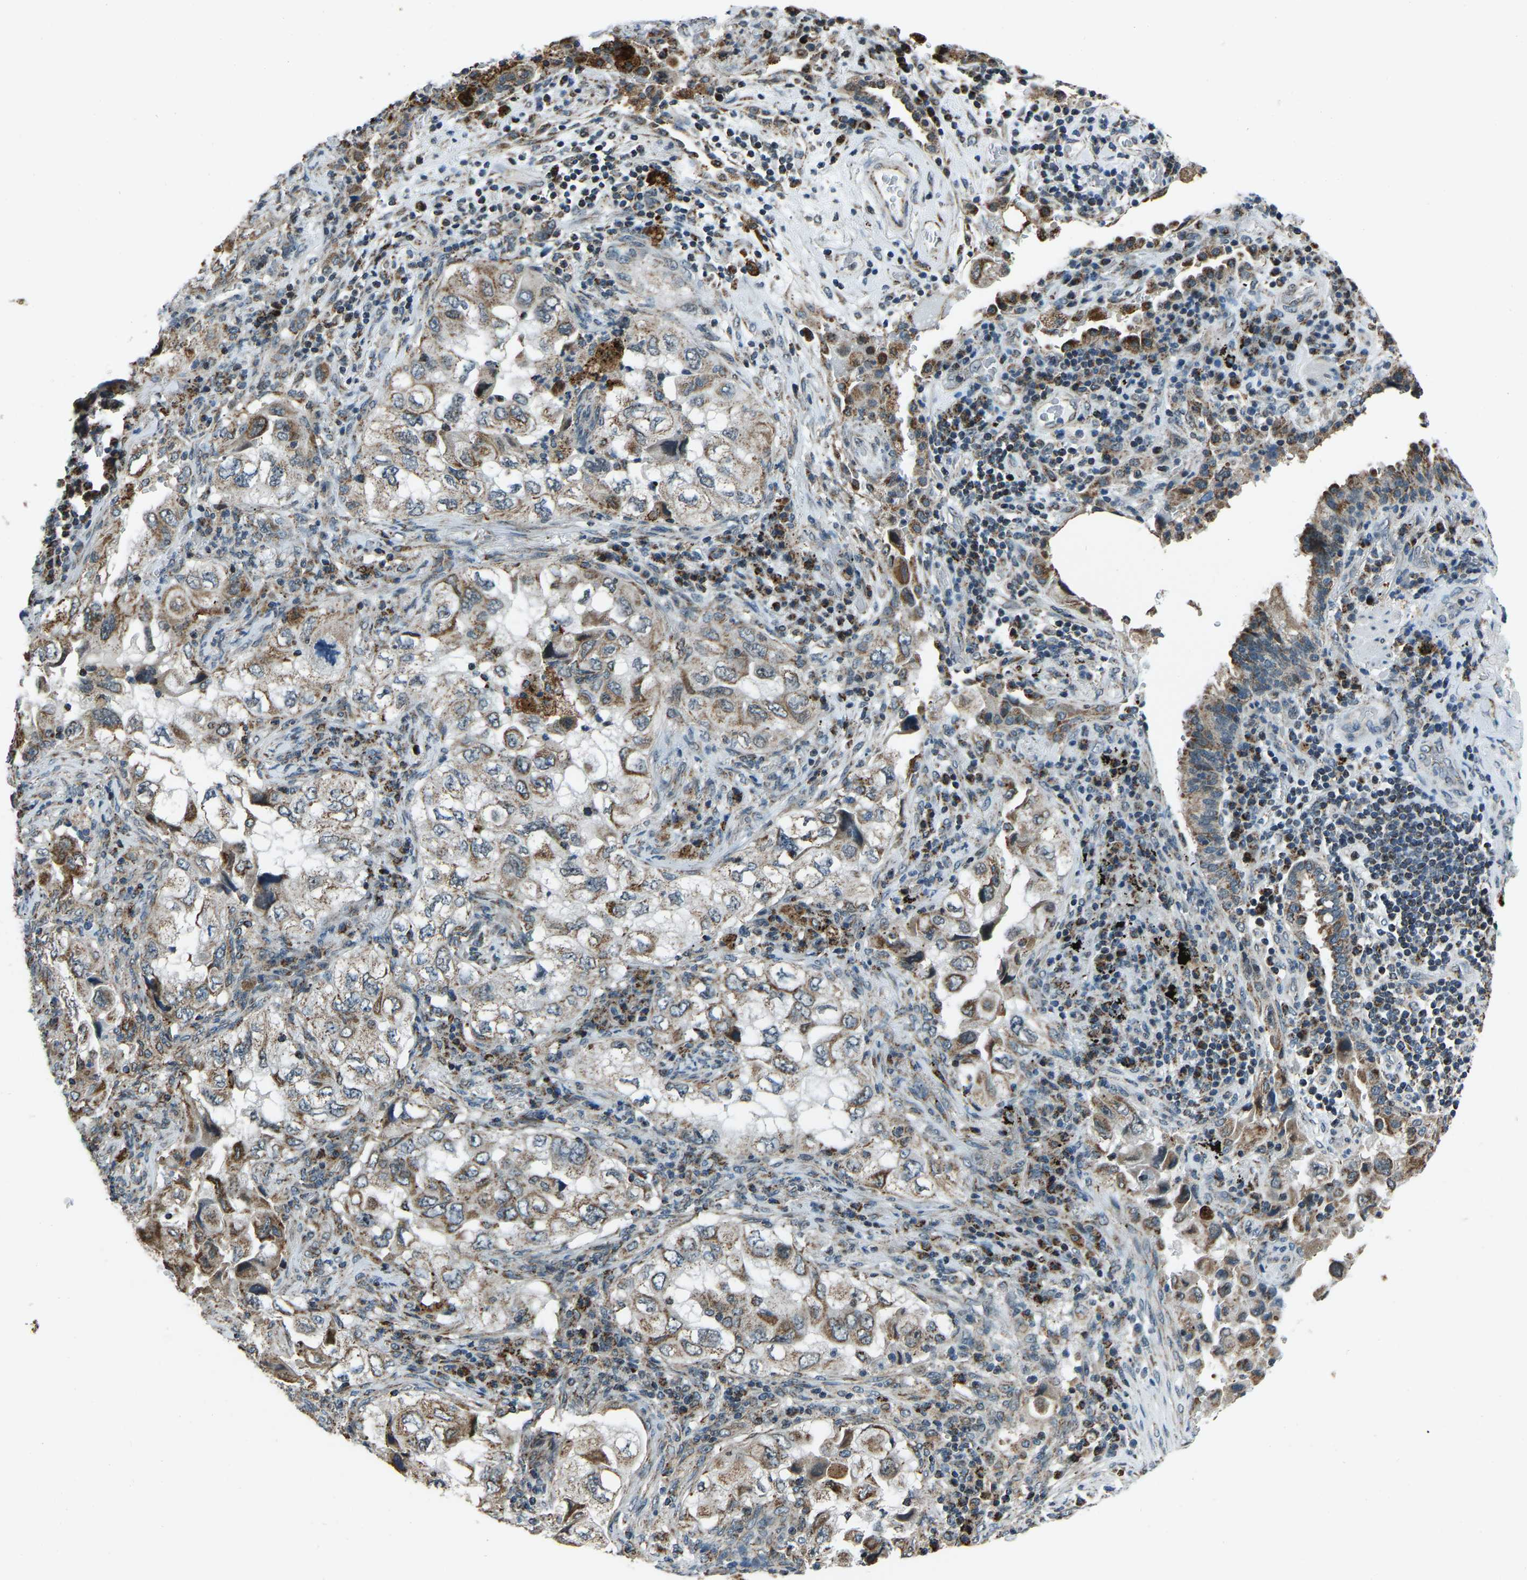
{"staining": {"intensity": "moderate", "quantity": ">75%", "location": "cytoplasmic/membranous"}, "tissue": "lung cancer", "cell_type": "Tumor cells", "image_type": "cancer", "snomed": [{"axis": "morphology", "description": "Adenocarcinoma, NOS"}, {"axis": "topography", "description": "Lung"}], "caption": "A medium amount of moderate cytoplasmic/membranous expression is present in approximately >75% of tumor cells in adenocarcinoma (lung) tissue.", "gene": "RBM33", "patient": {"sex": "male", "age": 64}}